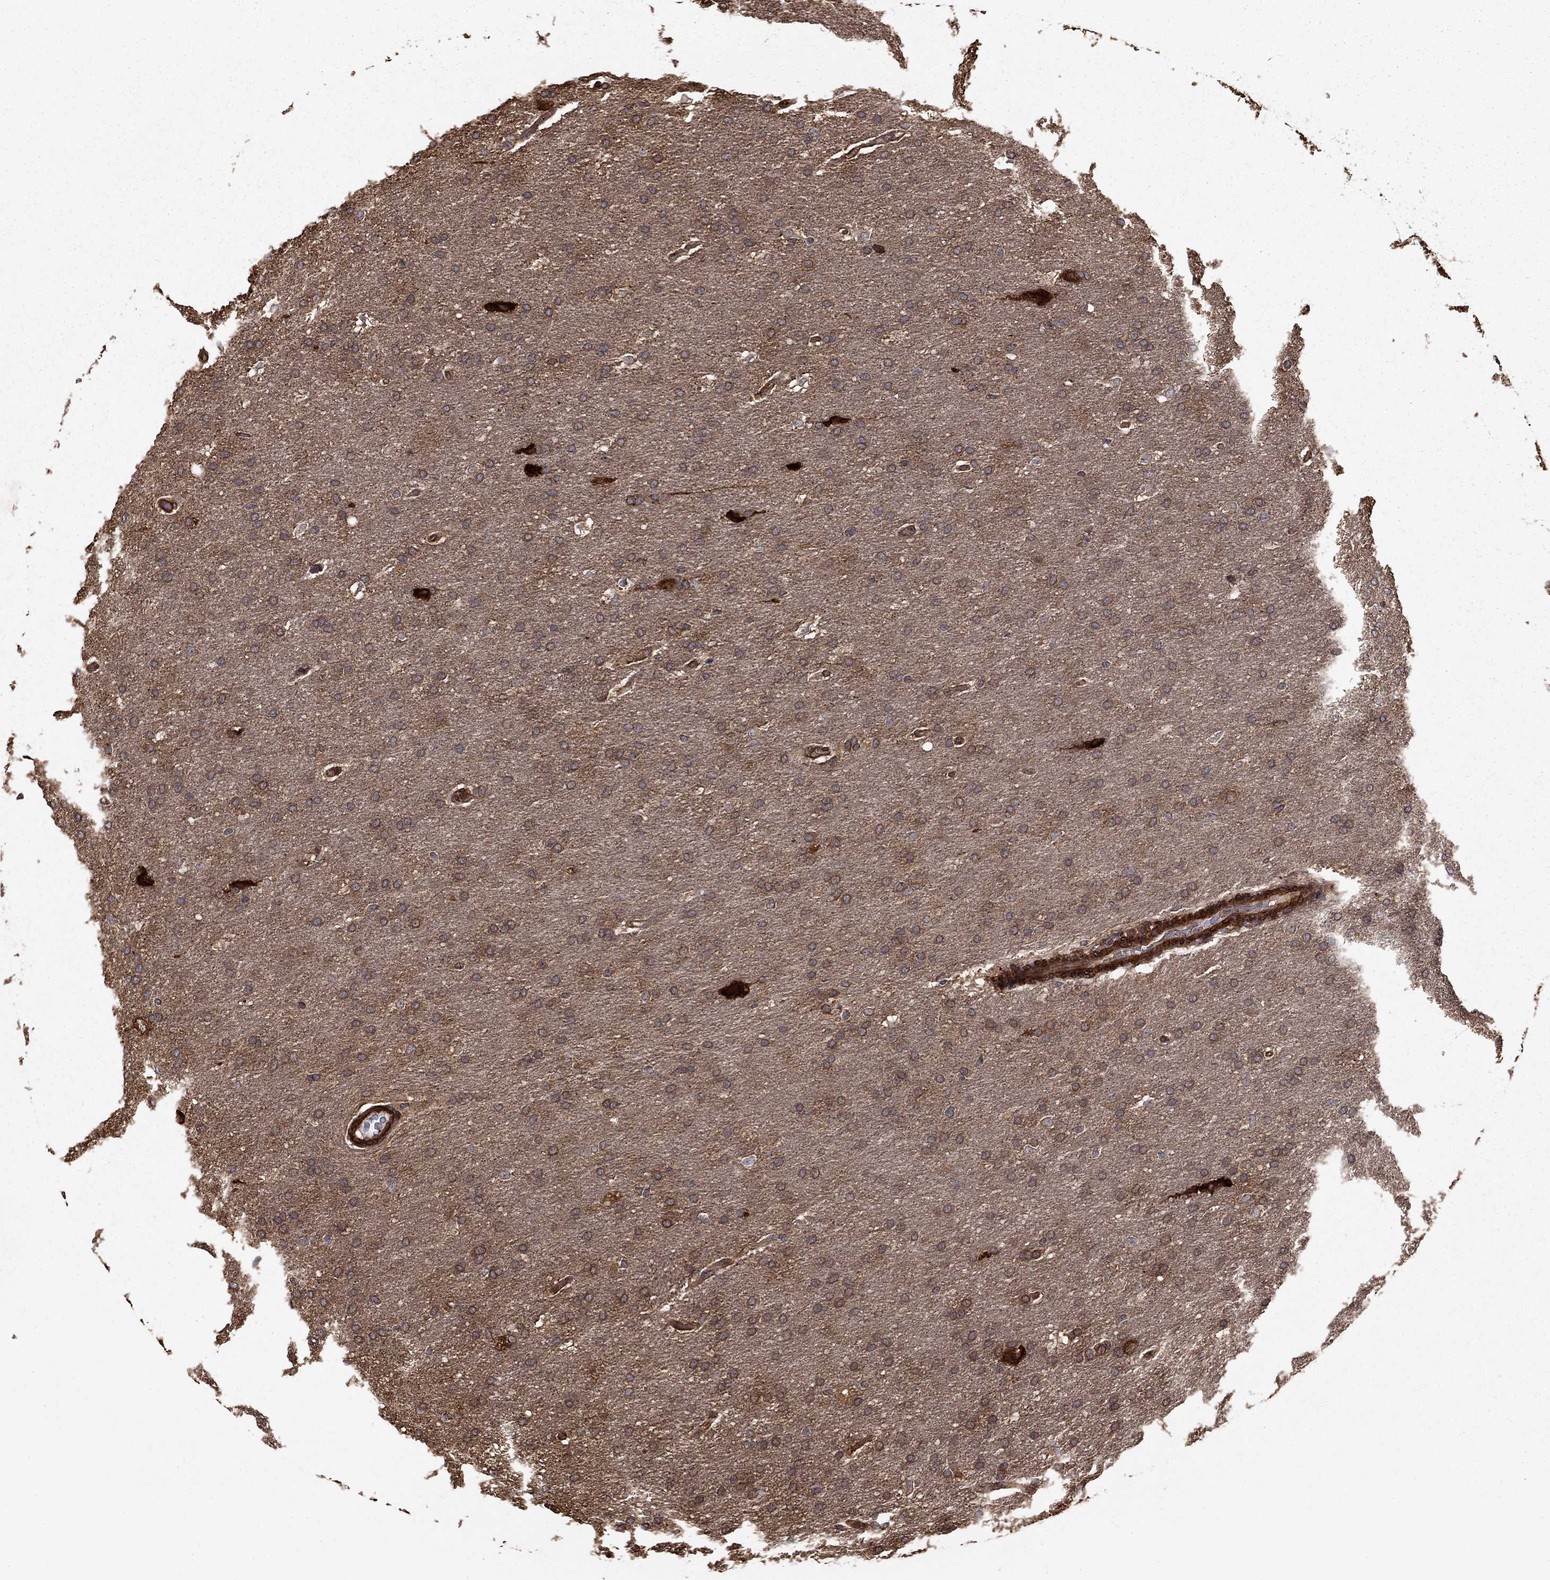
{"staining": {"intensity": "weak", "quantity": ">75%", "location": "cytoplasmic/membranous"}, "tissue": "glioma", "cell_type": "Tumor cells", "image_type": "cancer", "snomed": [{"axis": "morphology", "description": "Glioma, malignant, Low grade"}, {"axis": "topography", "description": "Brain"}], "caption": "Malignant glioma (low-grade) stained with a protein marker demonstrates weak staining in tumor cells.", "gene": "HABP4", "patient": {"sex": "female", "age": 37}}